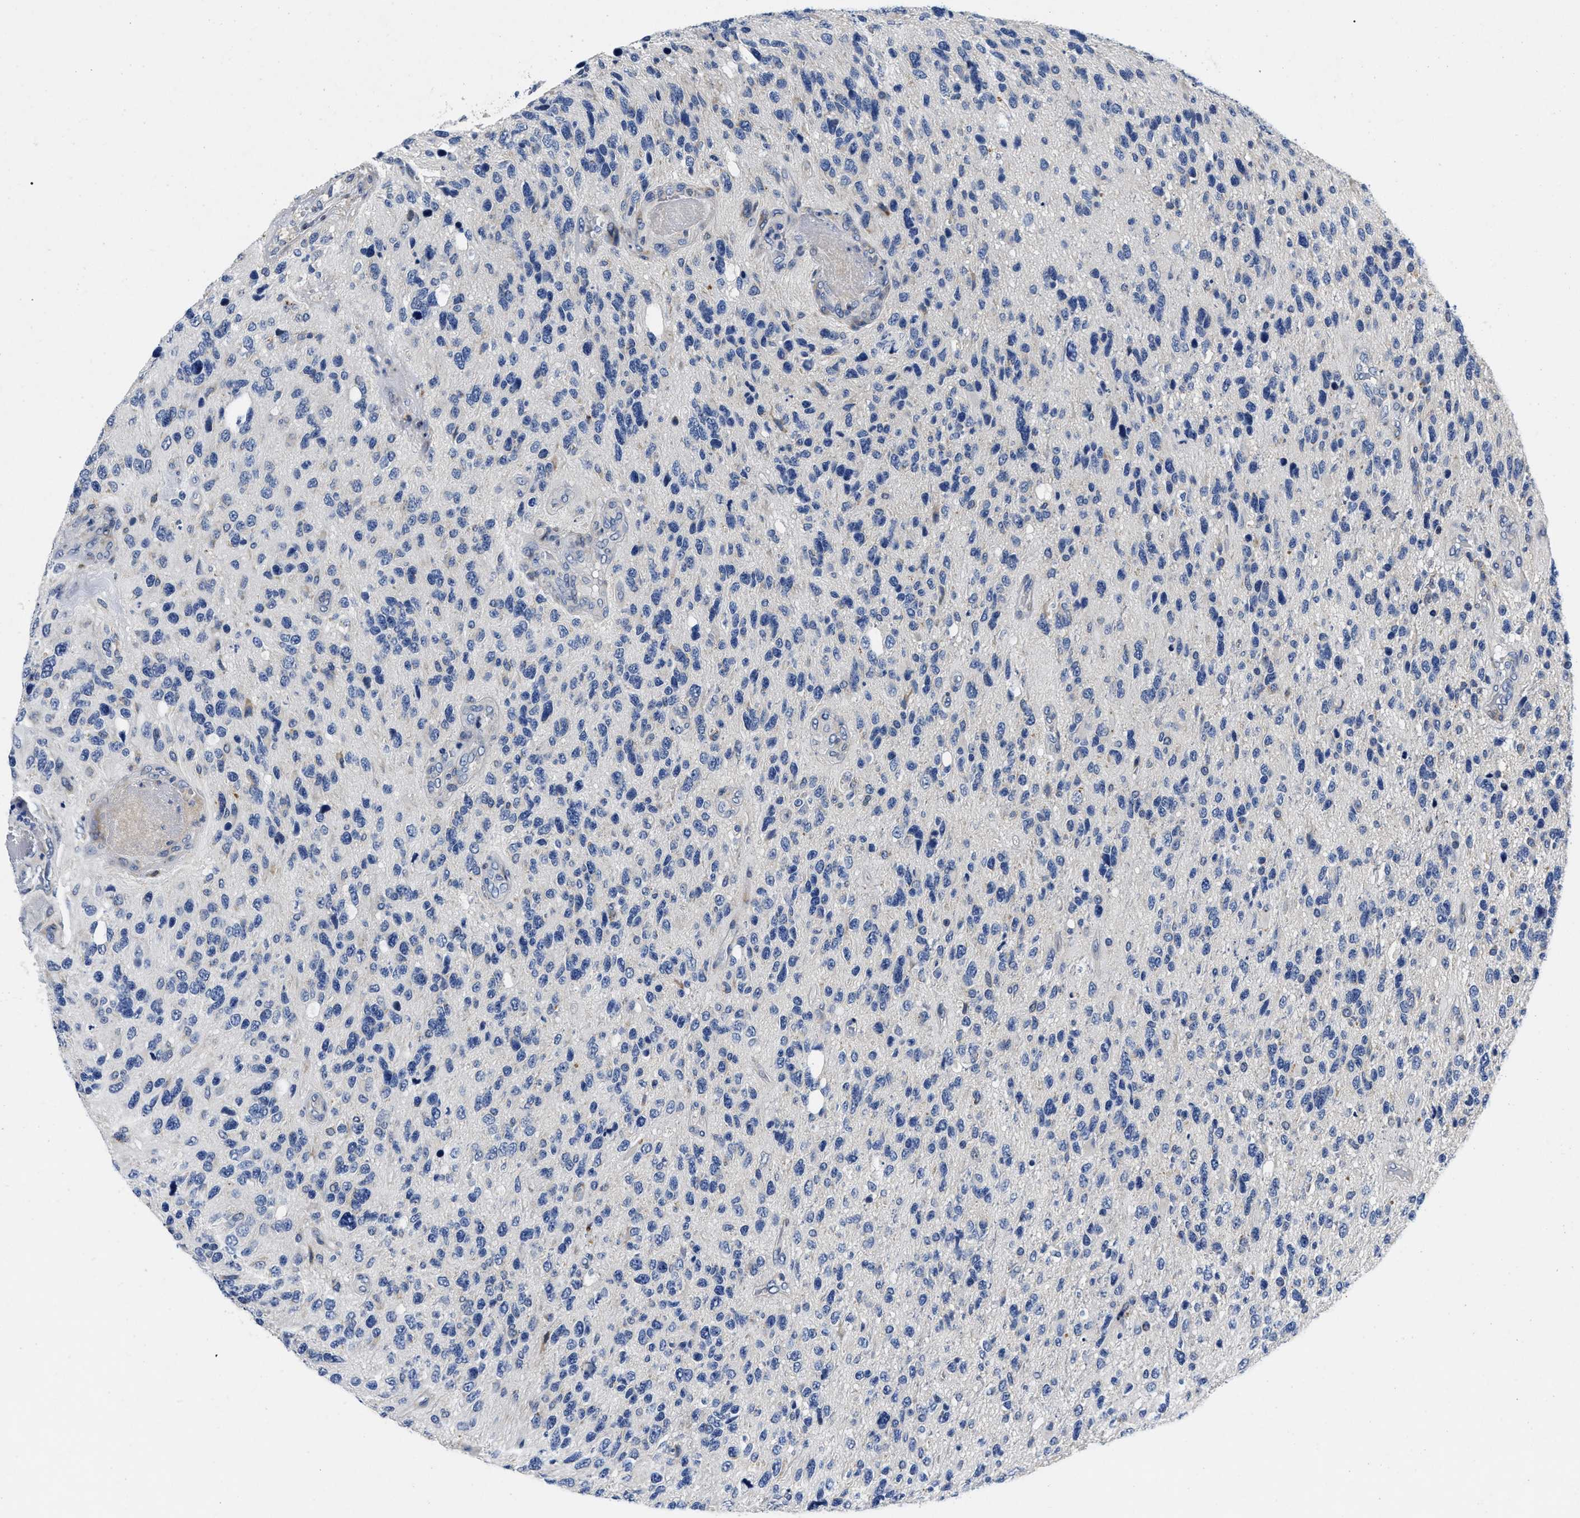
{"staining": {"intensity": "negative", "quantity": "none", "location": "none"}, "tissue": "glioma", "cell_type": "Tumor cells", "image_type": "cancer", "snomed": [{"axis": "morphology", "description": "Glioma, malignant, High grade"}, {"axis": "topography", "description": "Brain"}], "caption": "Tumor cells are negative for brown protein staining in malignant glioma (high-grade).", "gene": "LAD1", "patient": {"sex": "female", "age": 58}}